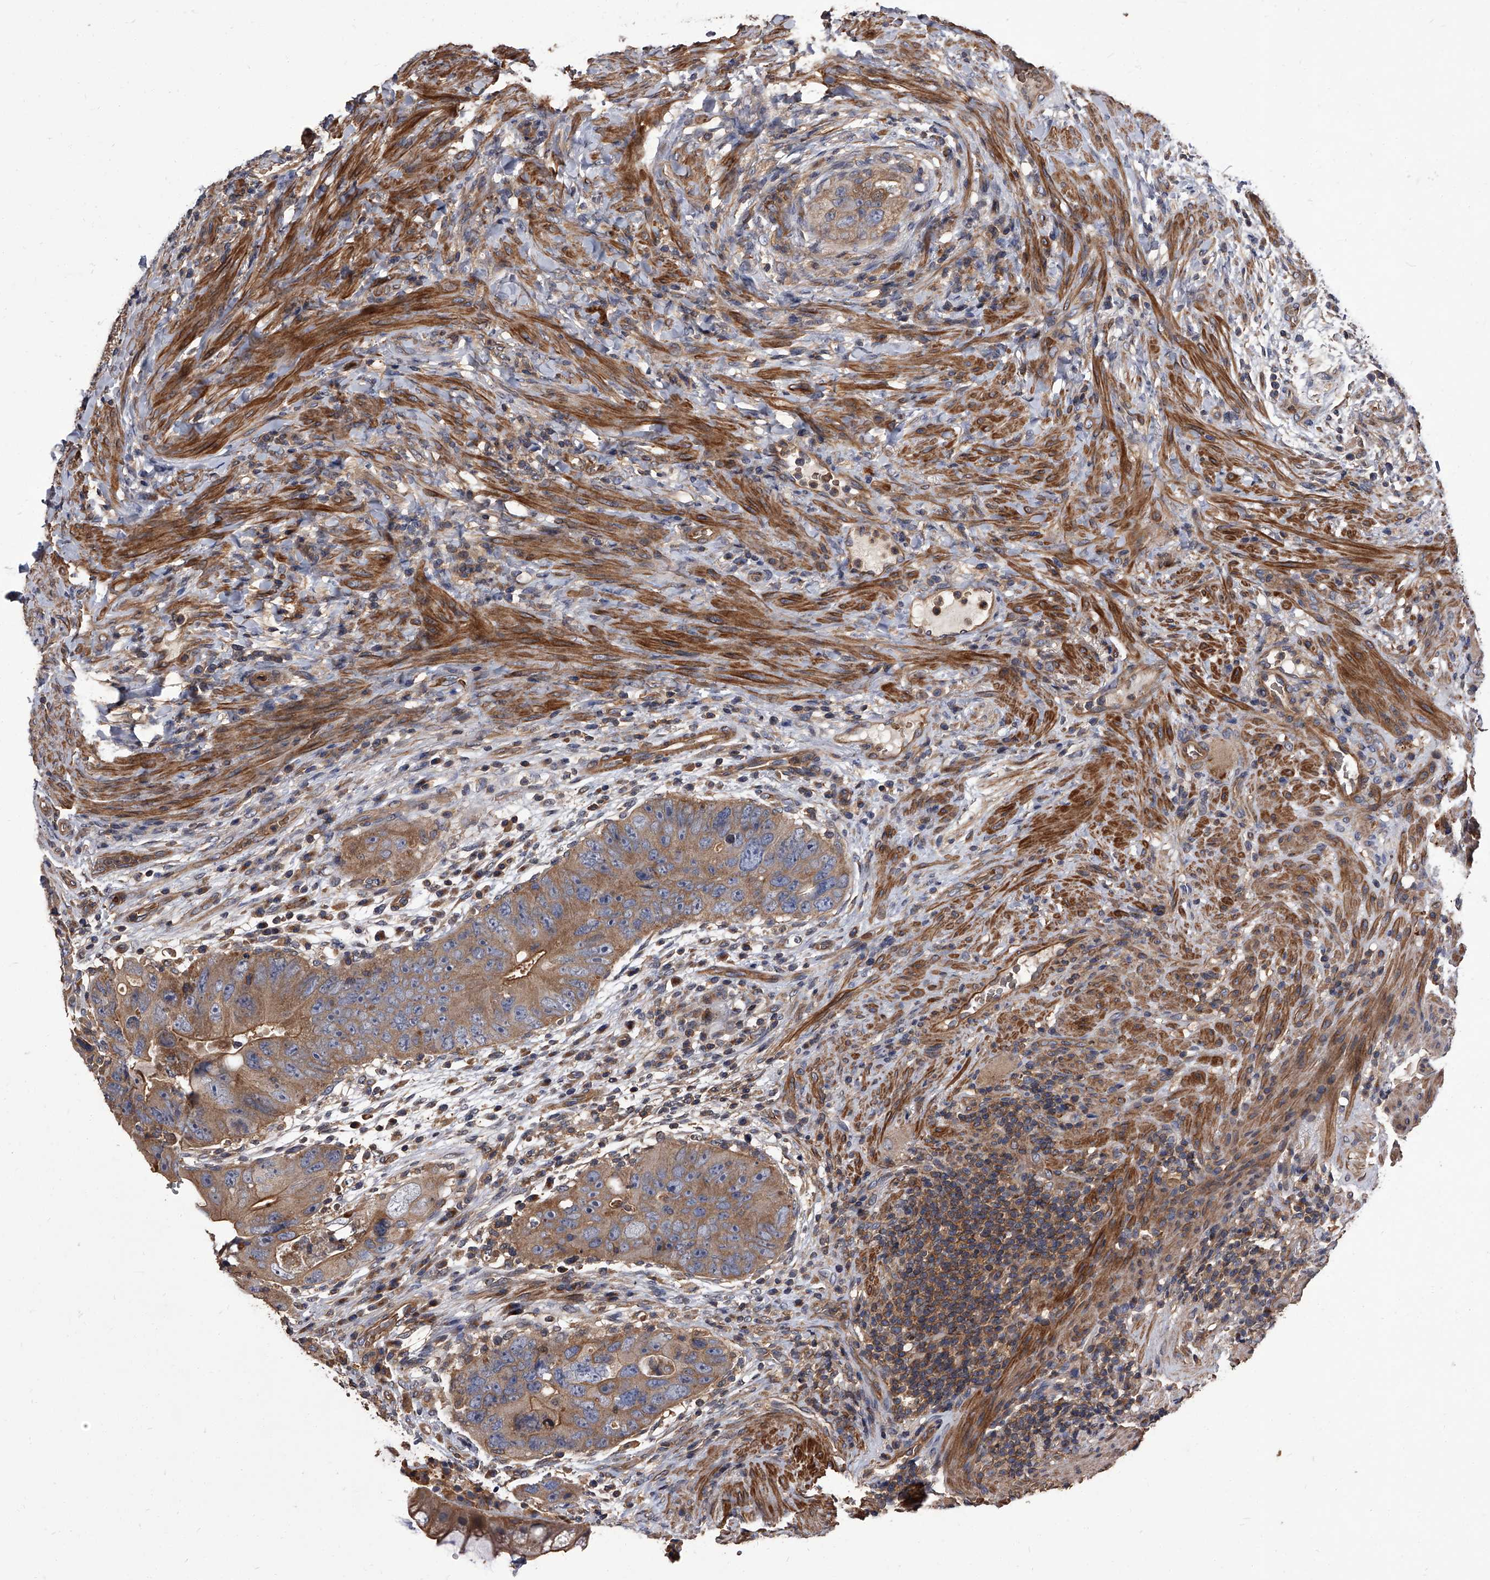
{"staining": {"intensity": "moderate", "quantity": ">75%", "location": "cytoplasmic/membranous"}, "tissue": "colorectal cancer", "cell_type": "Tumor cells", "image_type": "cancer", "snomed": [{"axis": "morphology", "description": "Adenocarcinoma, NOS"}, {"axis": "topography", "description": "Rectum"}], "caption": "Protein expression analysis of human colorectal cancer (adenocarcinoma) reveals moderate cytoplasmic/membranous positivity in approximately >75% of tumor cells.", "gene": "STK36", "patient": {"sex": "male", "age": 59}}